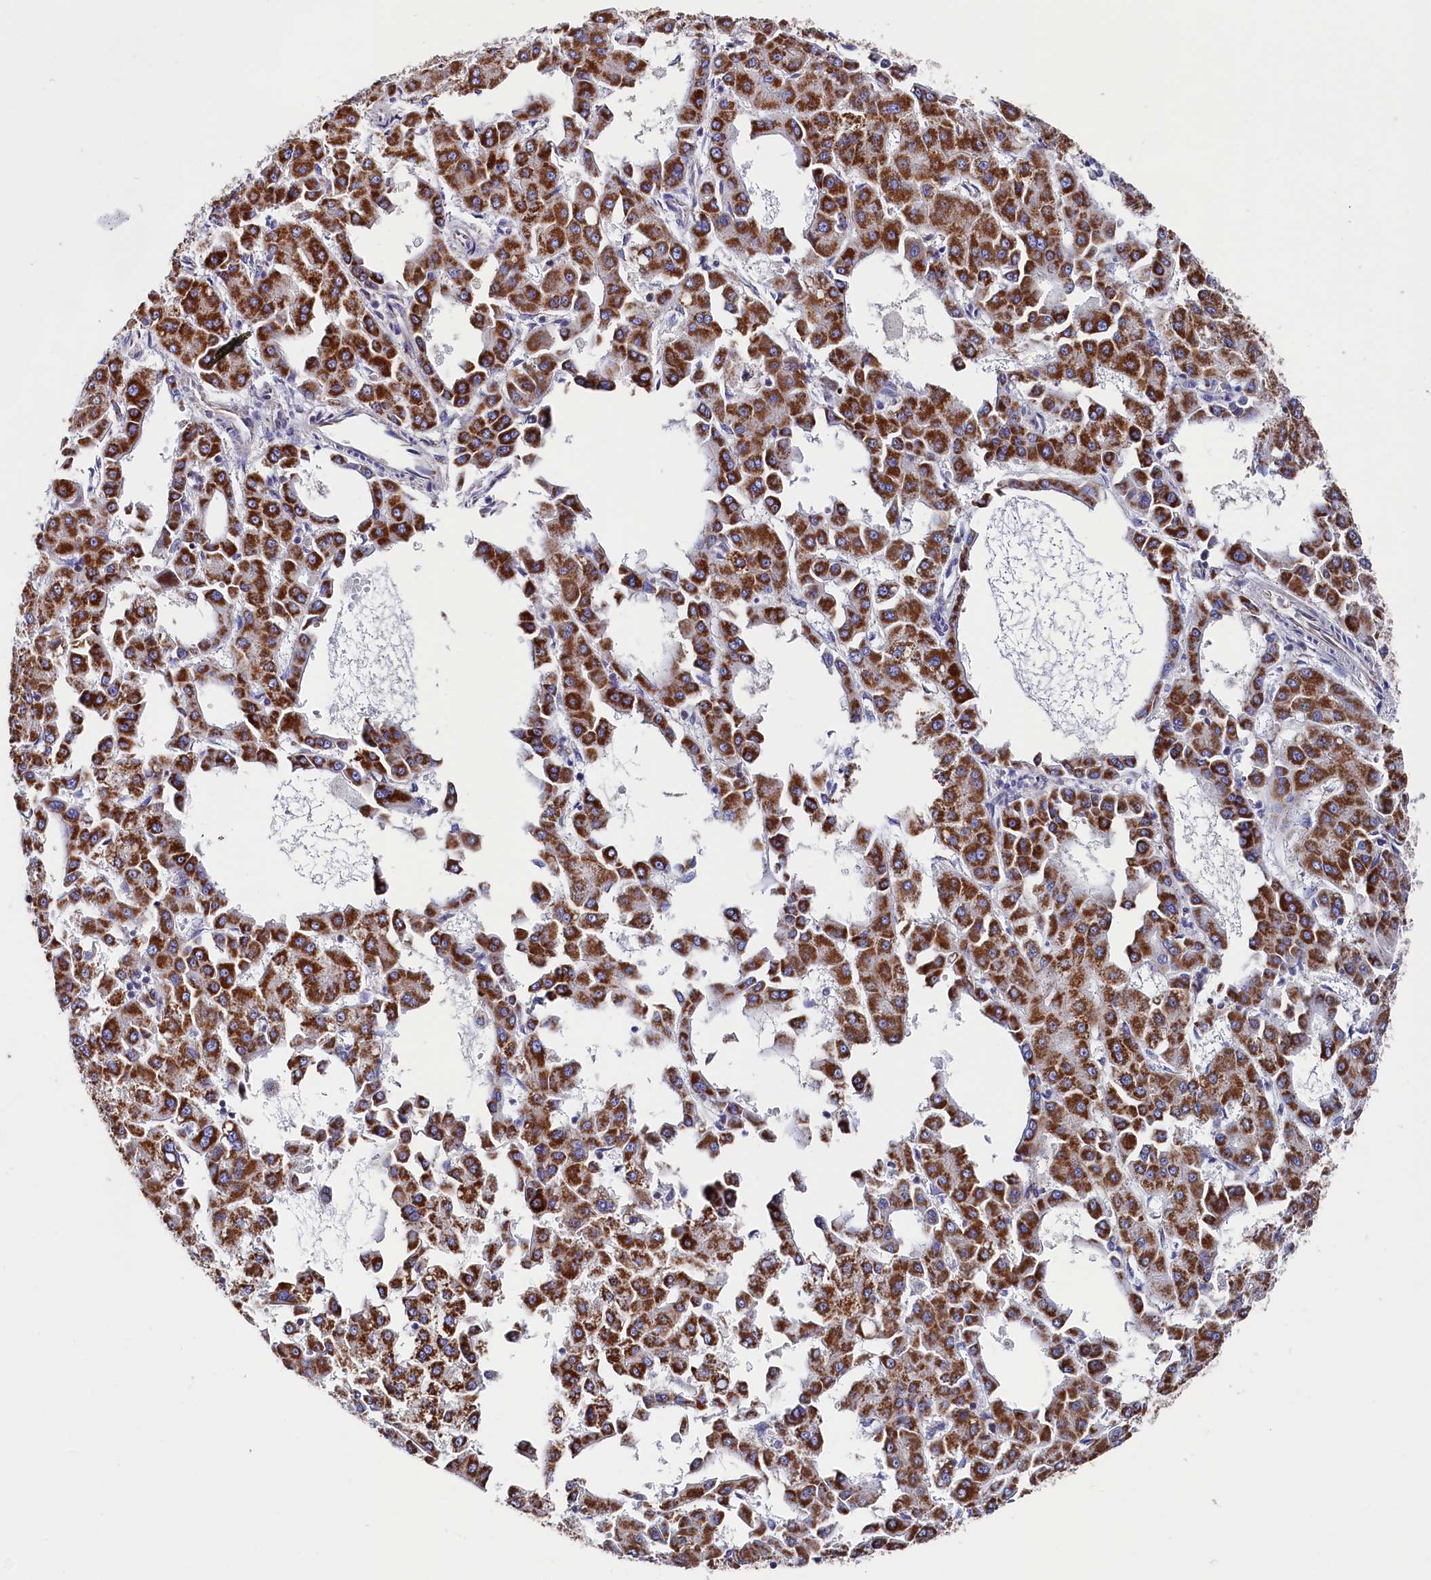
{"staining": {"intensity": "strong", "quantity": ">75%", "location": "cytoplasmic/membranous"}, "tissue": "liver cancer", "cell_type": "Tumor cells", "image_type": "cancer", "snomed": [{"axis": "morphology", "description": "Carcinoma, Hepatocellular, NOS"}, {"axis": "topography", "description": "Liver"}], "caption": "About >75% of tumor cells in liver hepatocellular carcinoma show strong cytoplasmic/membranous protein expression as visualized by brown immunohistochemical staining.", "gene": "MMAB", "patient": {"sex": "male", "age": 47}}